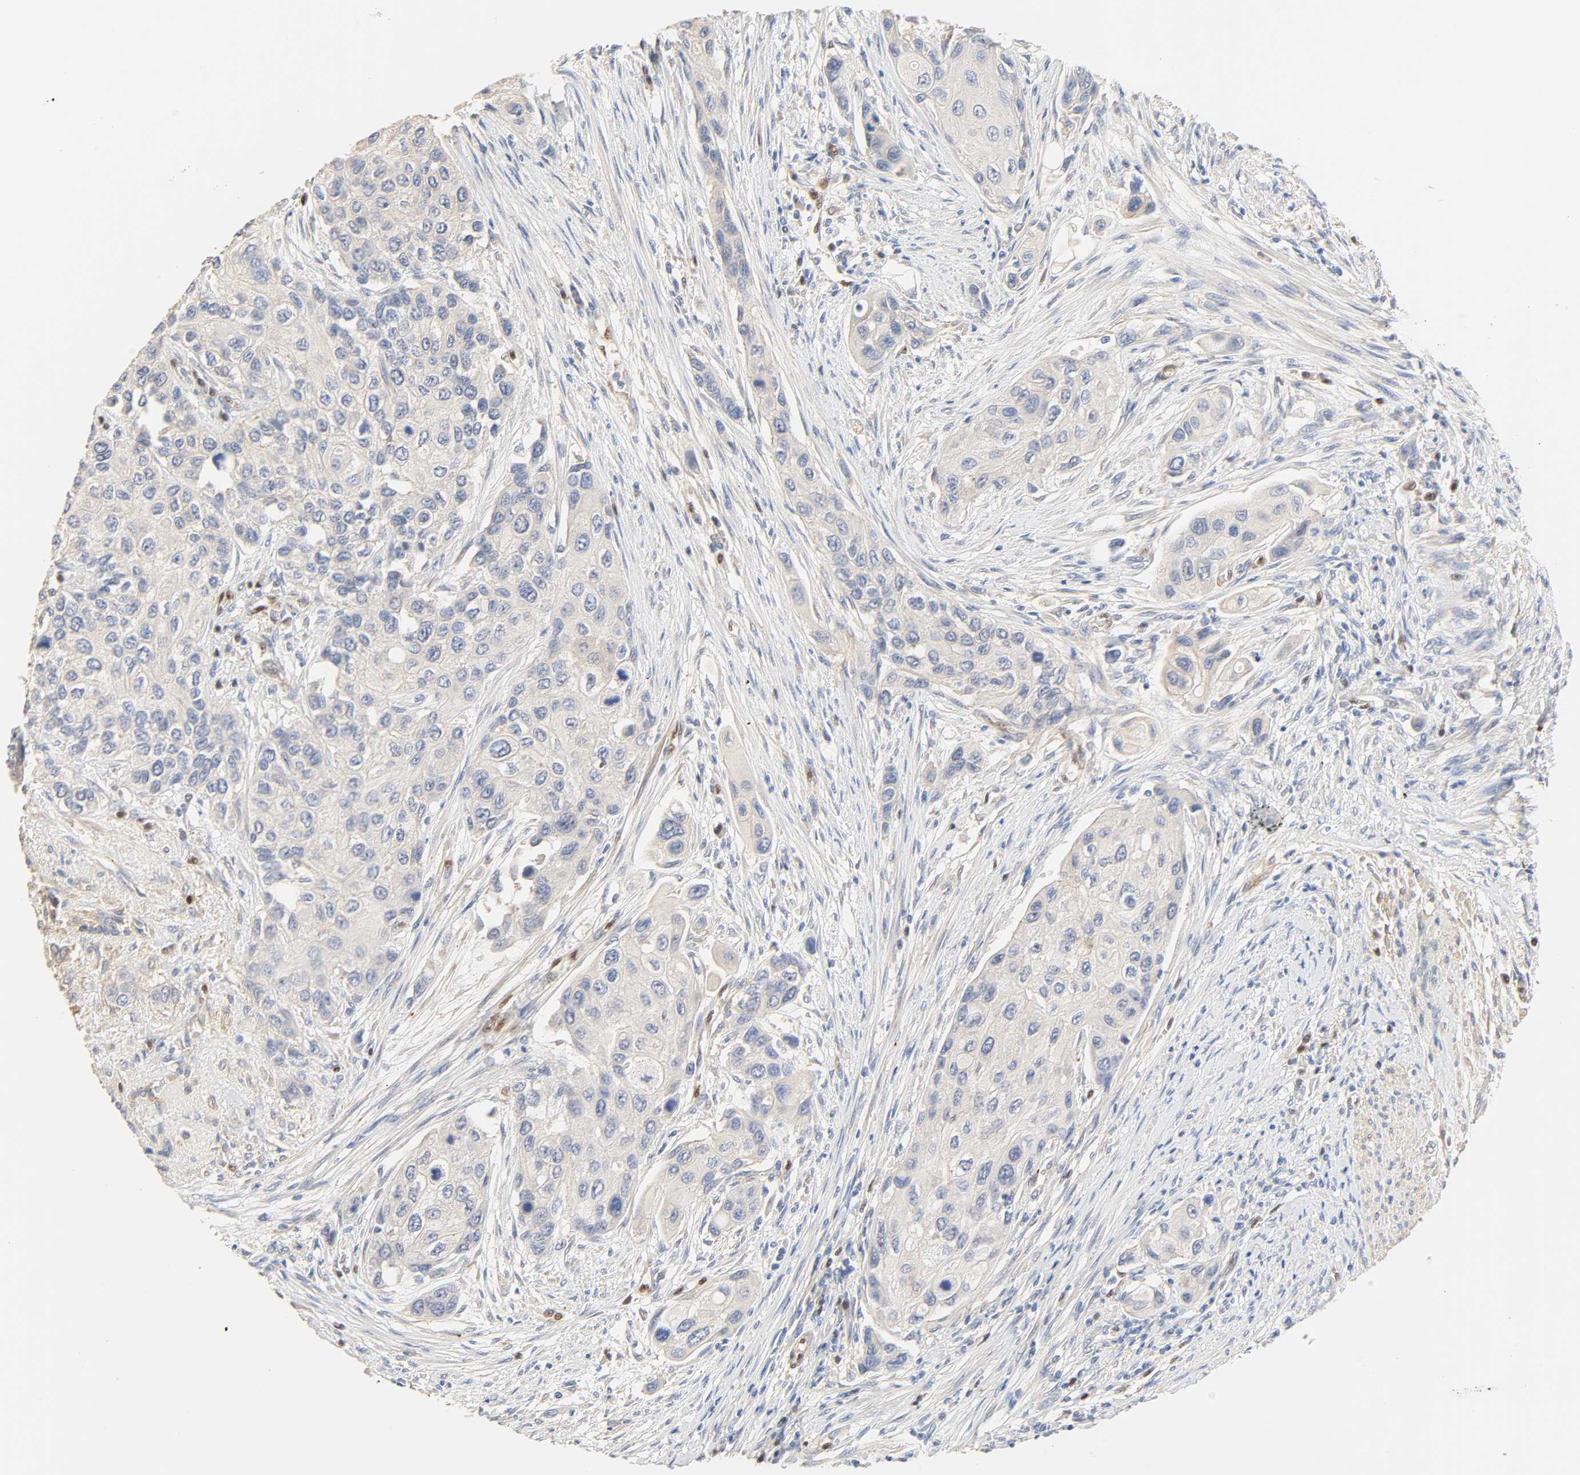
{"staining": {"intensity": "negative", "quantity": "none", "location": "none"}, "tissue": "urothelial cancer", "cell_type": "Tumor cells", "image_type": "cancer", "snomed": [{"axis": "morphology", "description": "Urothelial carcinoma, High grade"}, {"axis": "topography", "description": "Urinary bladder"}], "caption": "Tumor cells show no significant staining in high-grade urothelial carcinoma.", "gene": "BORCS8-MEF2B", "patient": {"sex": "female", "age": 56}}